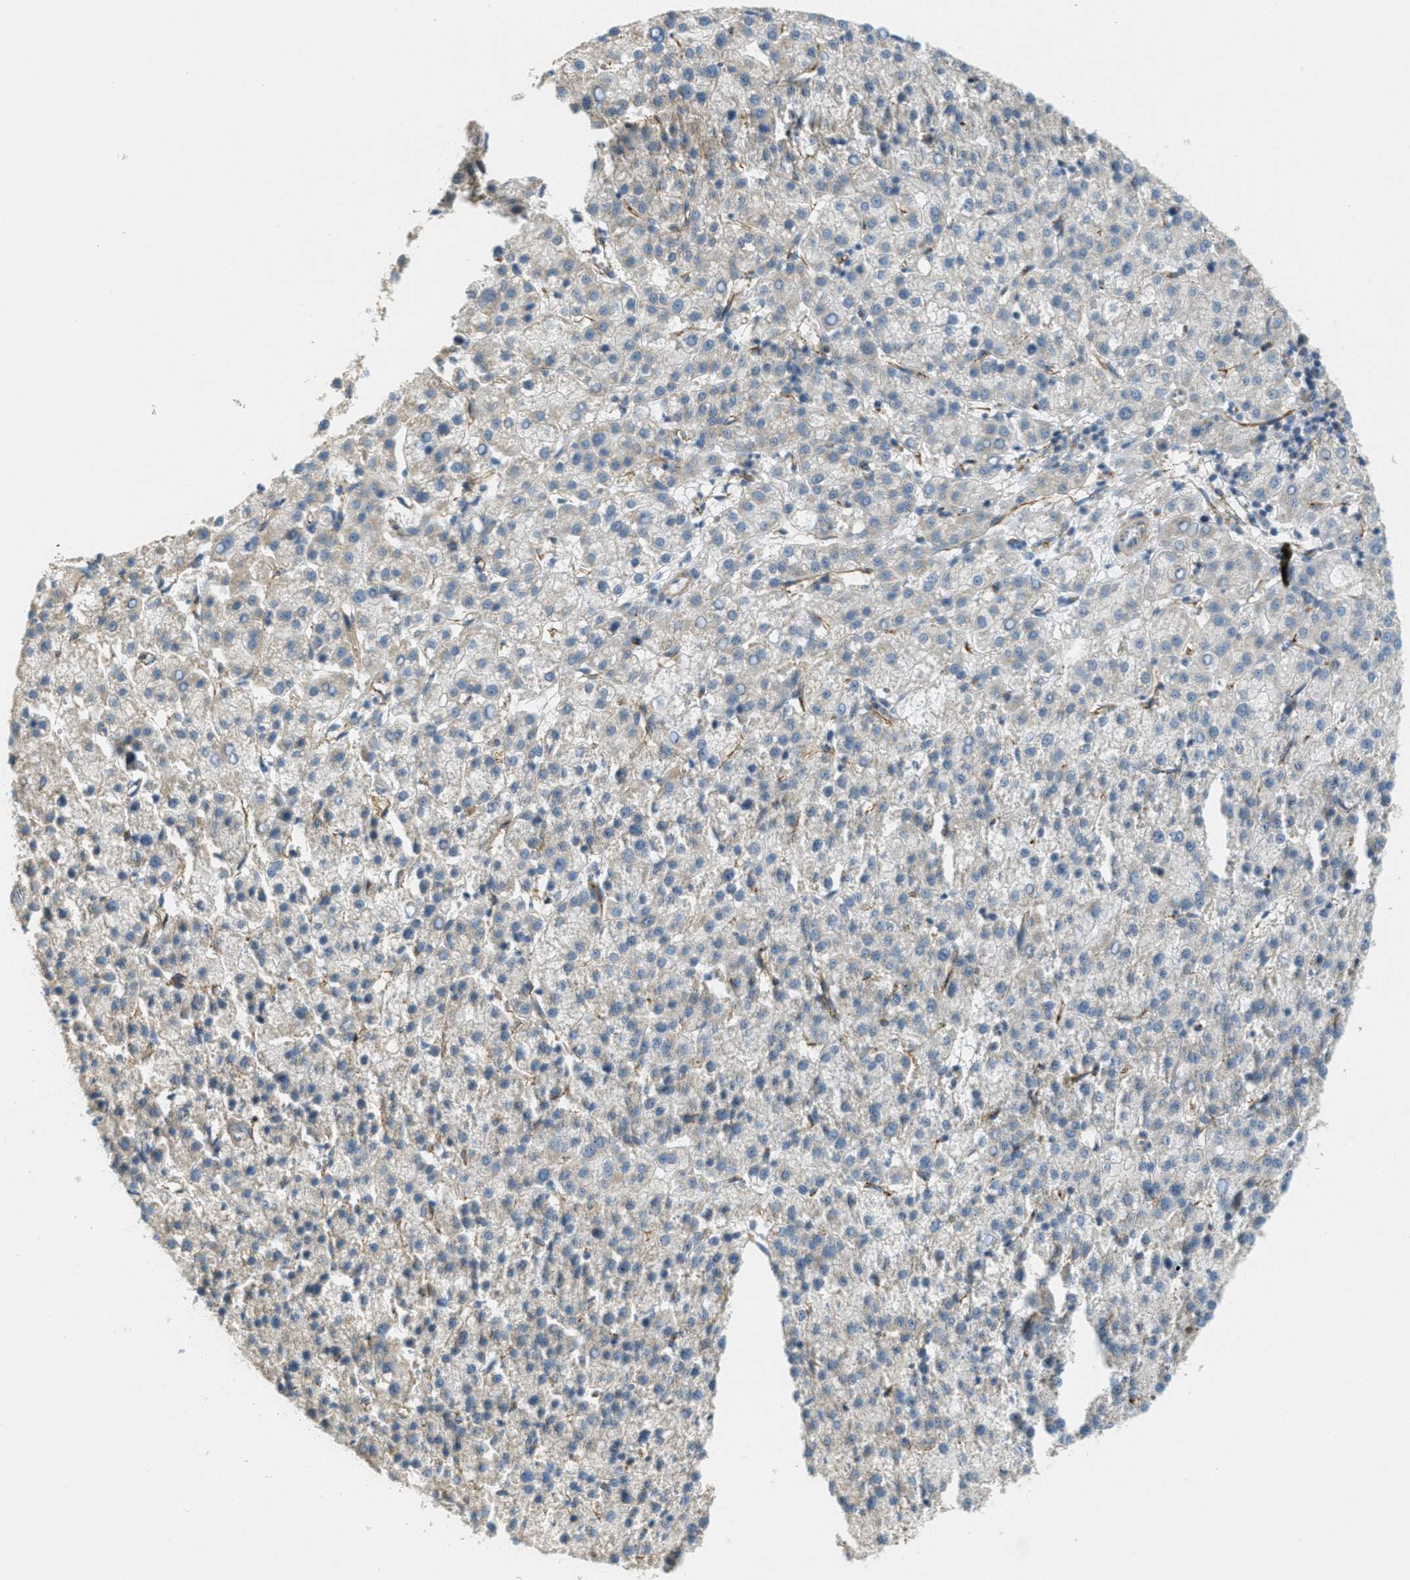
{"staining": {"intensity": "negative", "quantity": "none", "location": "none"}, "tissue": "liver cancer", "cell_type": "Tumor cells", "image_type": "cancer", "snomed": [{"axis": "morphology", "description": "Carcinoma, Hepatocellular, NOS"}, {"axis": "topography", "description": "Liver"}], "caption": "Tumor cells are negative for brown protein staining in hepatocellular carcinoma (liver).", "gene": "JCAD", "patient": {"sex": "female", "age": 58}}